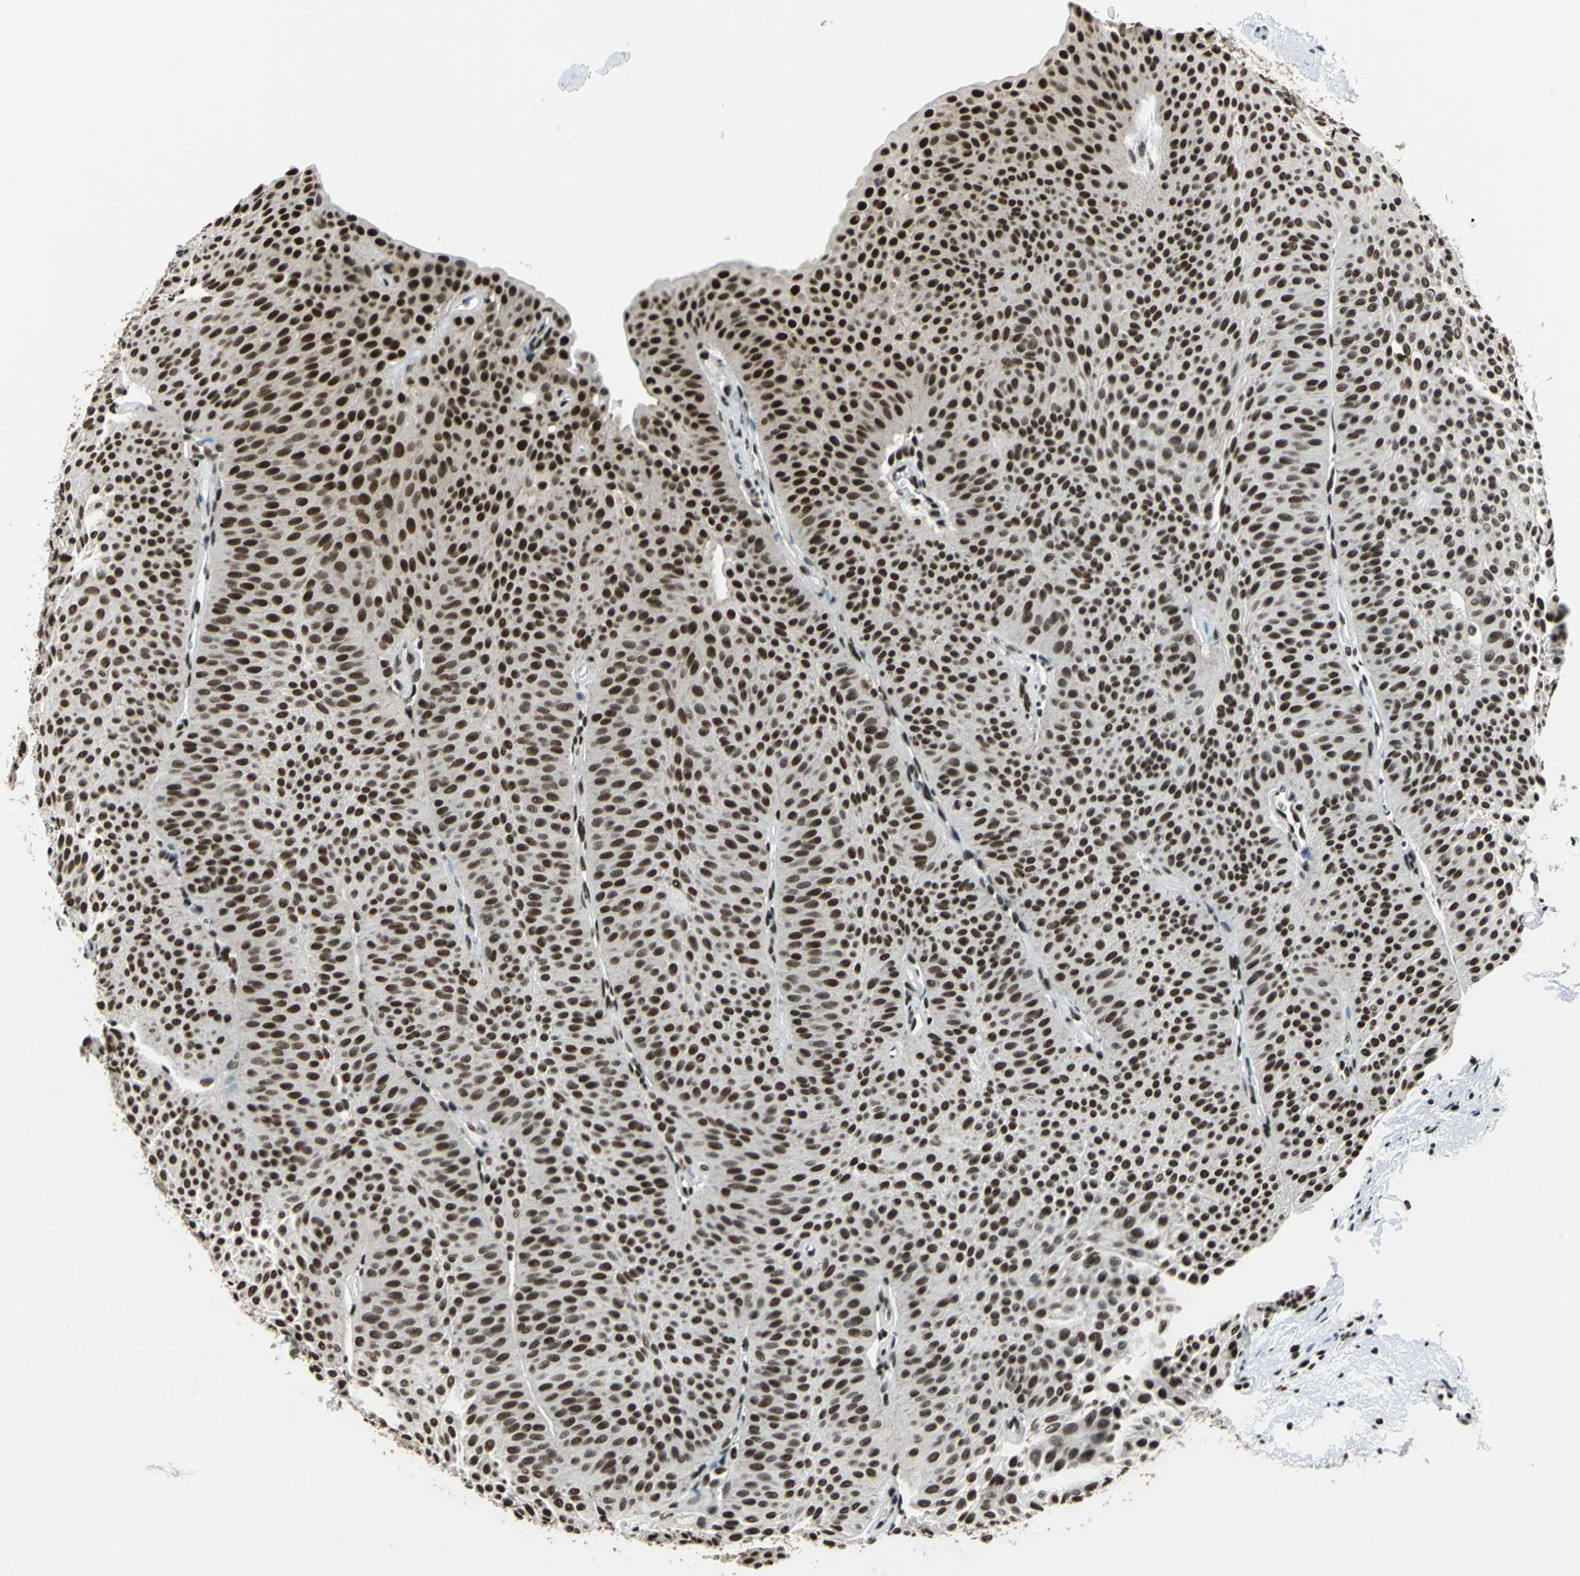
{"staining": {"intensity": "strong", "quantity": ">75%", "location": "nuclear"}, "tissue": "urothelial cancer", "cell_type": "Tumor cells", "image_type": "cancer", "snomed": [{"axis": "morphology", "description": "Urothelial carcinoma, Low grade"}, {"axis": "topography", "description": "Urinary bladder"}], "caption": "This image demonstrates low-grade urothelial carcinoma stained with immunohistochemistry (IHC) to label a protein in brown. The nuclear of tumor cells show strong positivity for the protein. Nuclei are counter-stained blue.", "gene": "BCLAF1", "patient": {"sex": "female", "age": 60}}